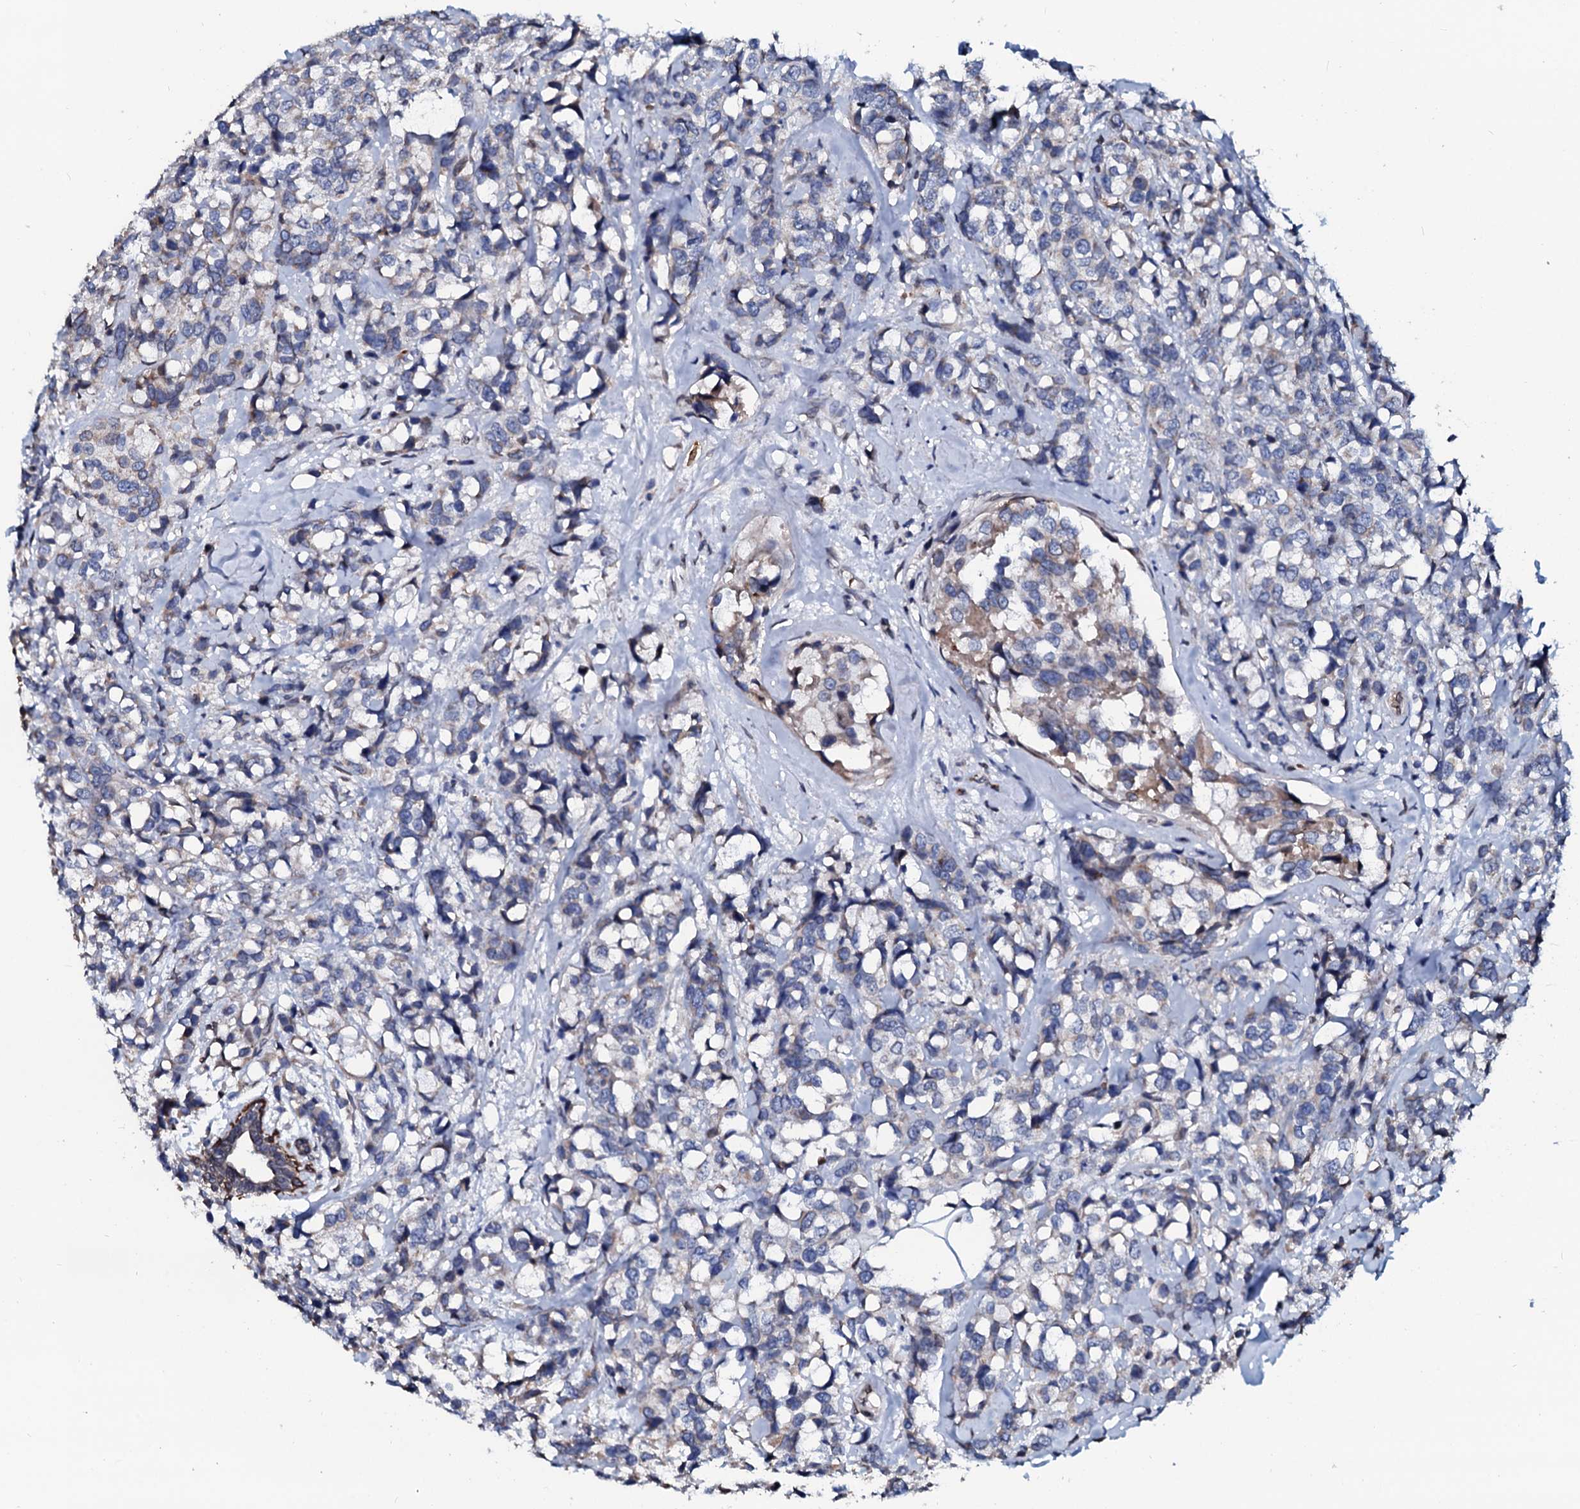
{"staining": {"intensity": "negative", "quantity": "none", "location": "none"}, "tissue": "breast cancer", "cell_type": "Tumor cells", "image_type": "cancer", "snomed": [{"axis": "morphology", "description": "Lobular carcinoma"}, {"axis": "topography", "description": "Breast"}], "caption": "There is no significant expression in tumor cells of breast lobular carcinoma.", "gene": "NRP2", "patient": {"sex": "female", "age": 59}}